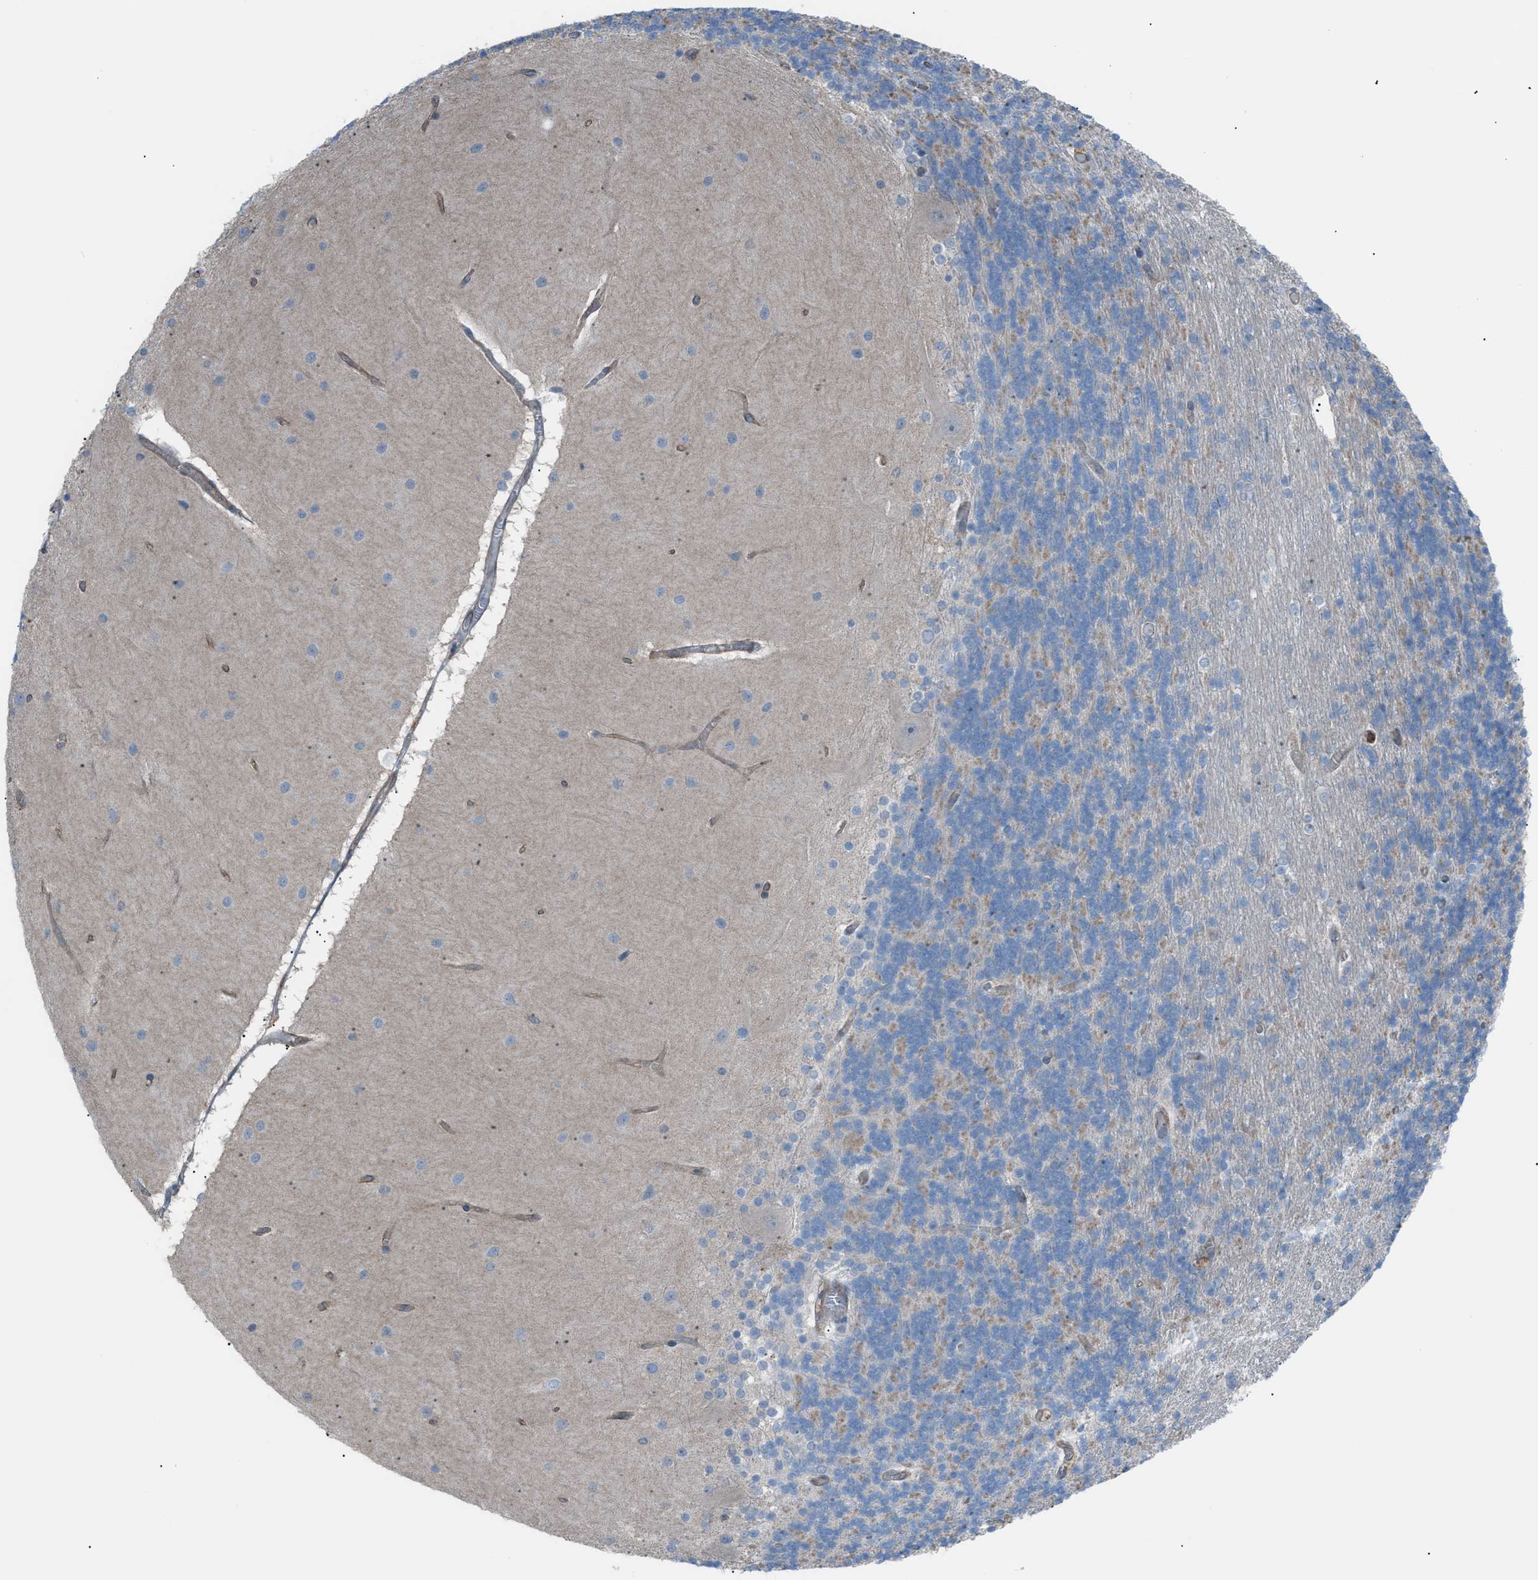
{"staining": {"intensity": "moderate", "quantity": "25%-75%", "location": "cytoplasmic/membranous"}, "tissue": "cerebellum", "cell_type": "Cells in granular layer", "image_type": "normal", "snomed": [{"axis": "morphology", "description": "Normal tissue, NOS"}, {"axis": "topography", "description": "Cerebellum"}], "caption": "Cerebellum was stained to show a protein in brown. There is medium levels of moderate cytoplasmic/membranous expression in about 25%-75% of cells in granular layer. Ihc stains the protein of interest in brown and the nuclei are stained blue.", "gene": "DYRK1A", "patient": {"sex": "female", "age": 54}}